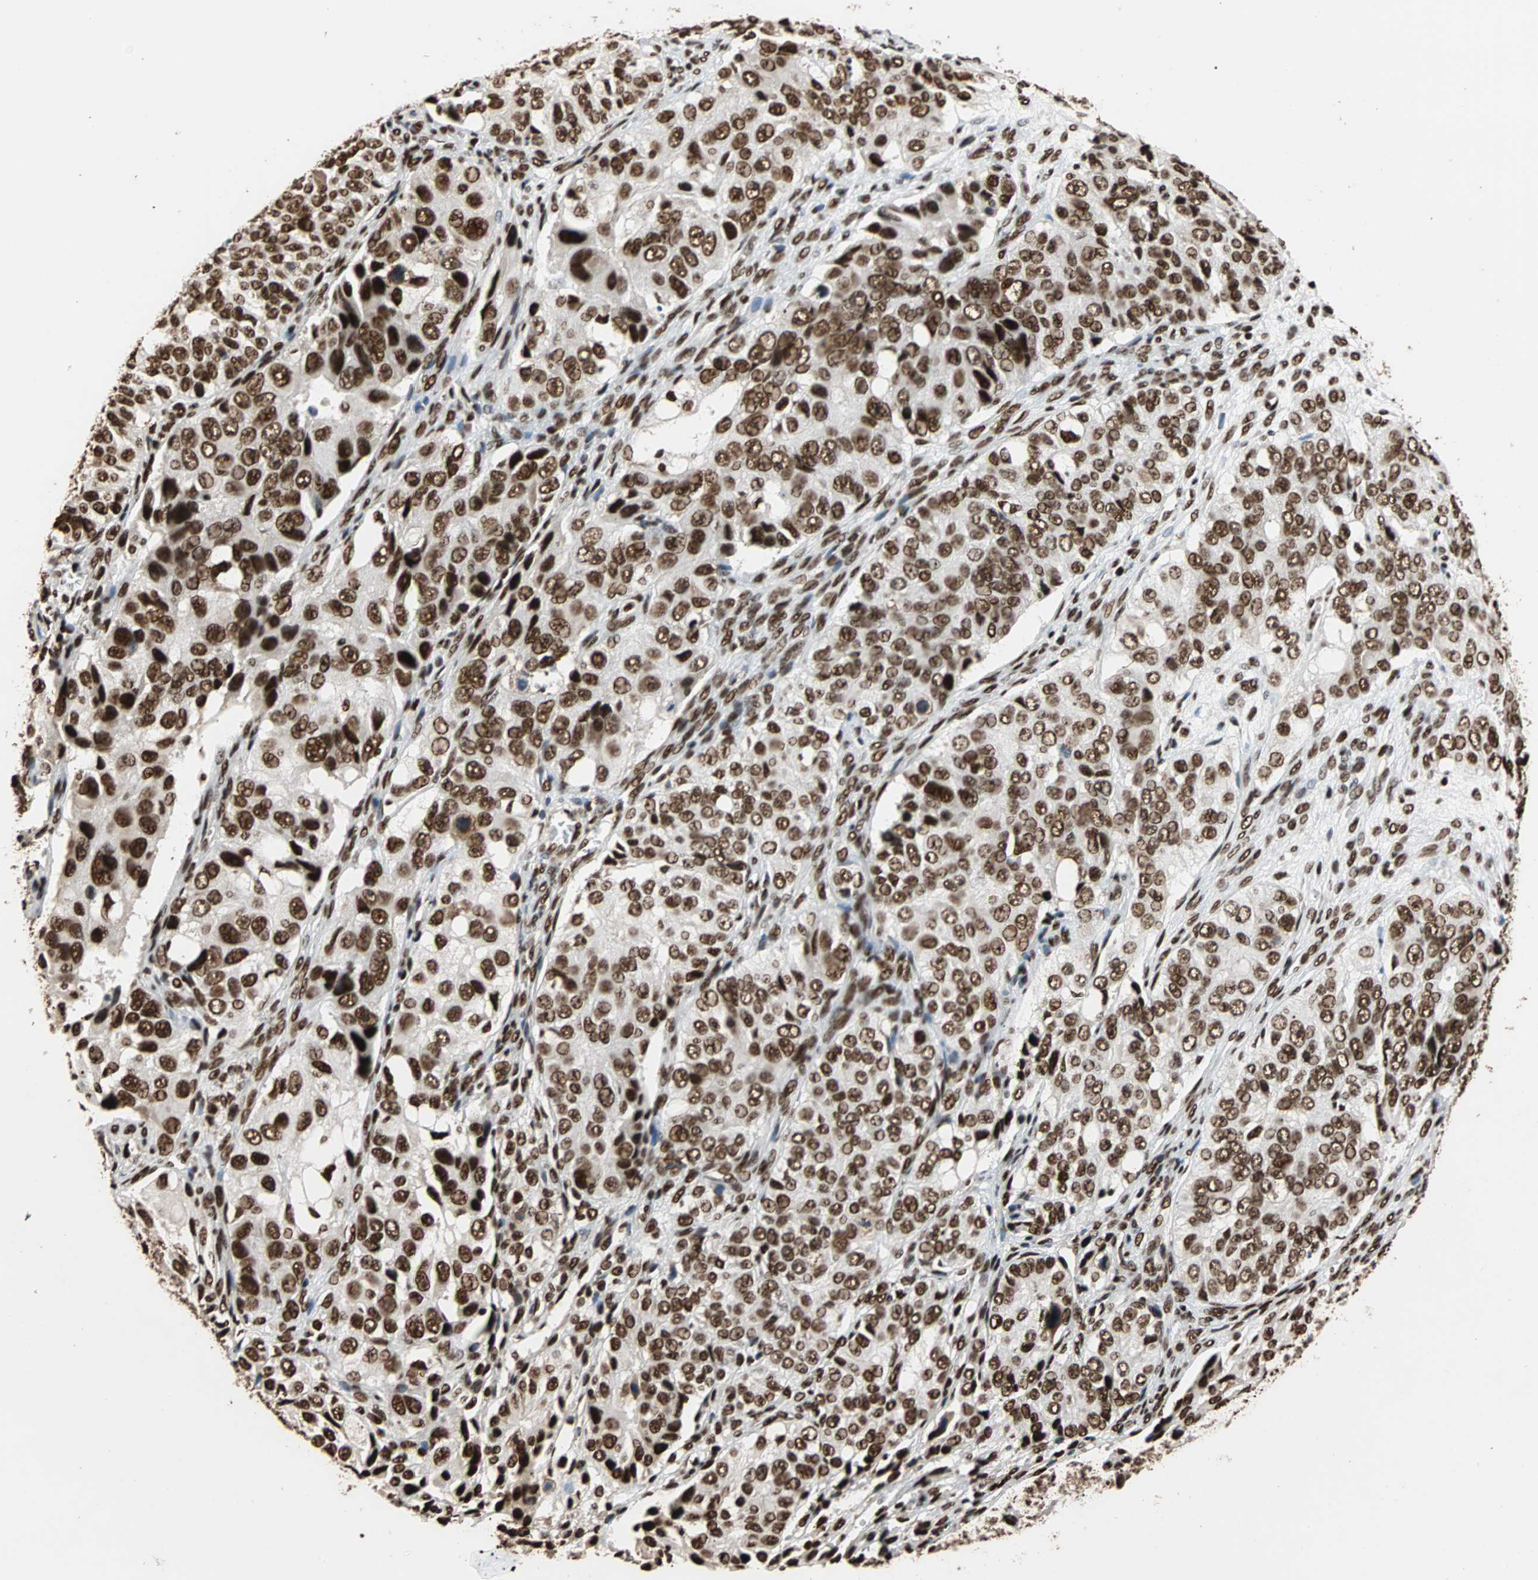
{"staining": {"intensity": "strong", "quantity": ">75%", "location": "nuclear"}, "tissue": "ovarian cancer", "cell_type": "Tumor cells", "image_type": "cancer", "snomed": [{"axis": "morphology", "description": "Carcinoma, endometroid"}, {"axis": "topography", "description": "Ovary"}], "caption": "The image demonstrates staining of ovarian endometroid carcinoma, revealing strong nuclear protein expression (brown color) within tumor cells.", "gene": "ILF2", "patient": {"sex": "female", "age": 51}}